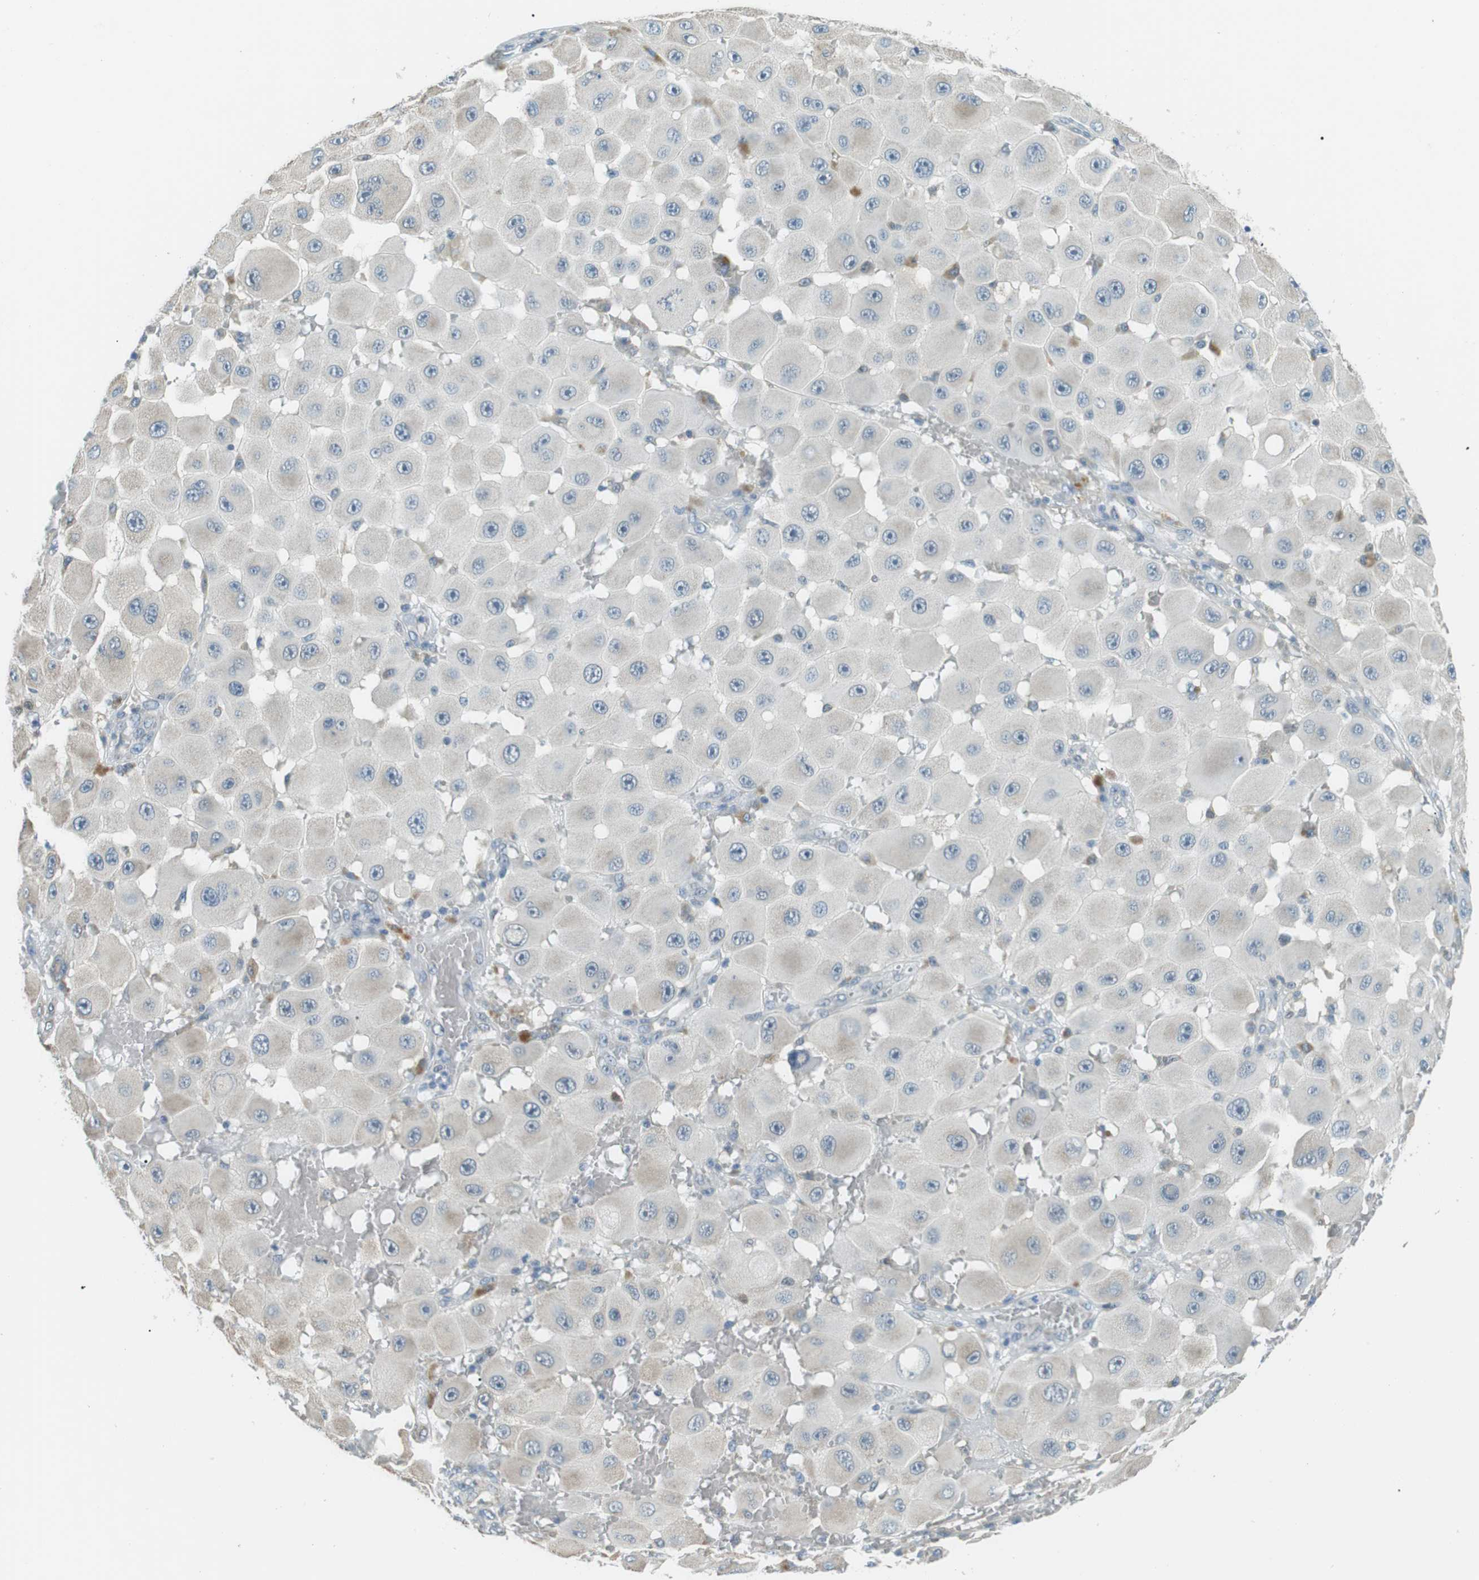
{"staining": {"intensity": "negative", "quantity": "none", "location": "none"}, "tissue": "melanoma", "cell_type": "Tumor cells", "image_type": "cancer", "snomed": [{"axis": "morphology", "description": "Malignant melanoma, NOS"}, {"axis": "topography", "description": "Skin"}], "caption": "Photomicrograph shows no protein positivity in tumor cells of melanoma tissue.", "gene": "SERPINB2", "patient": {"sex": "female", "age": 81}}